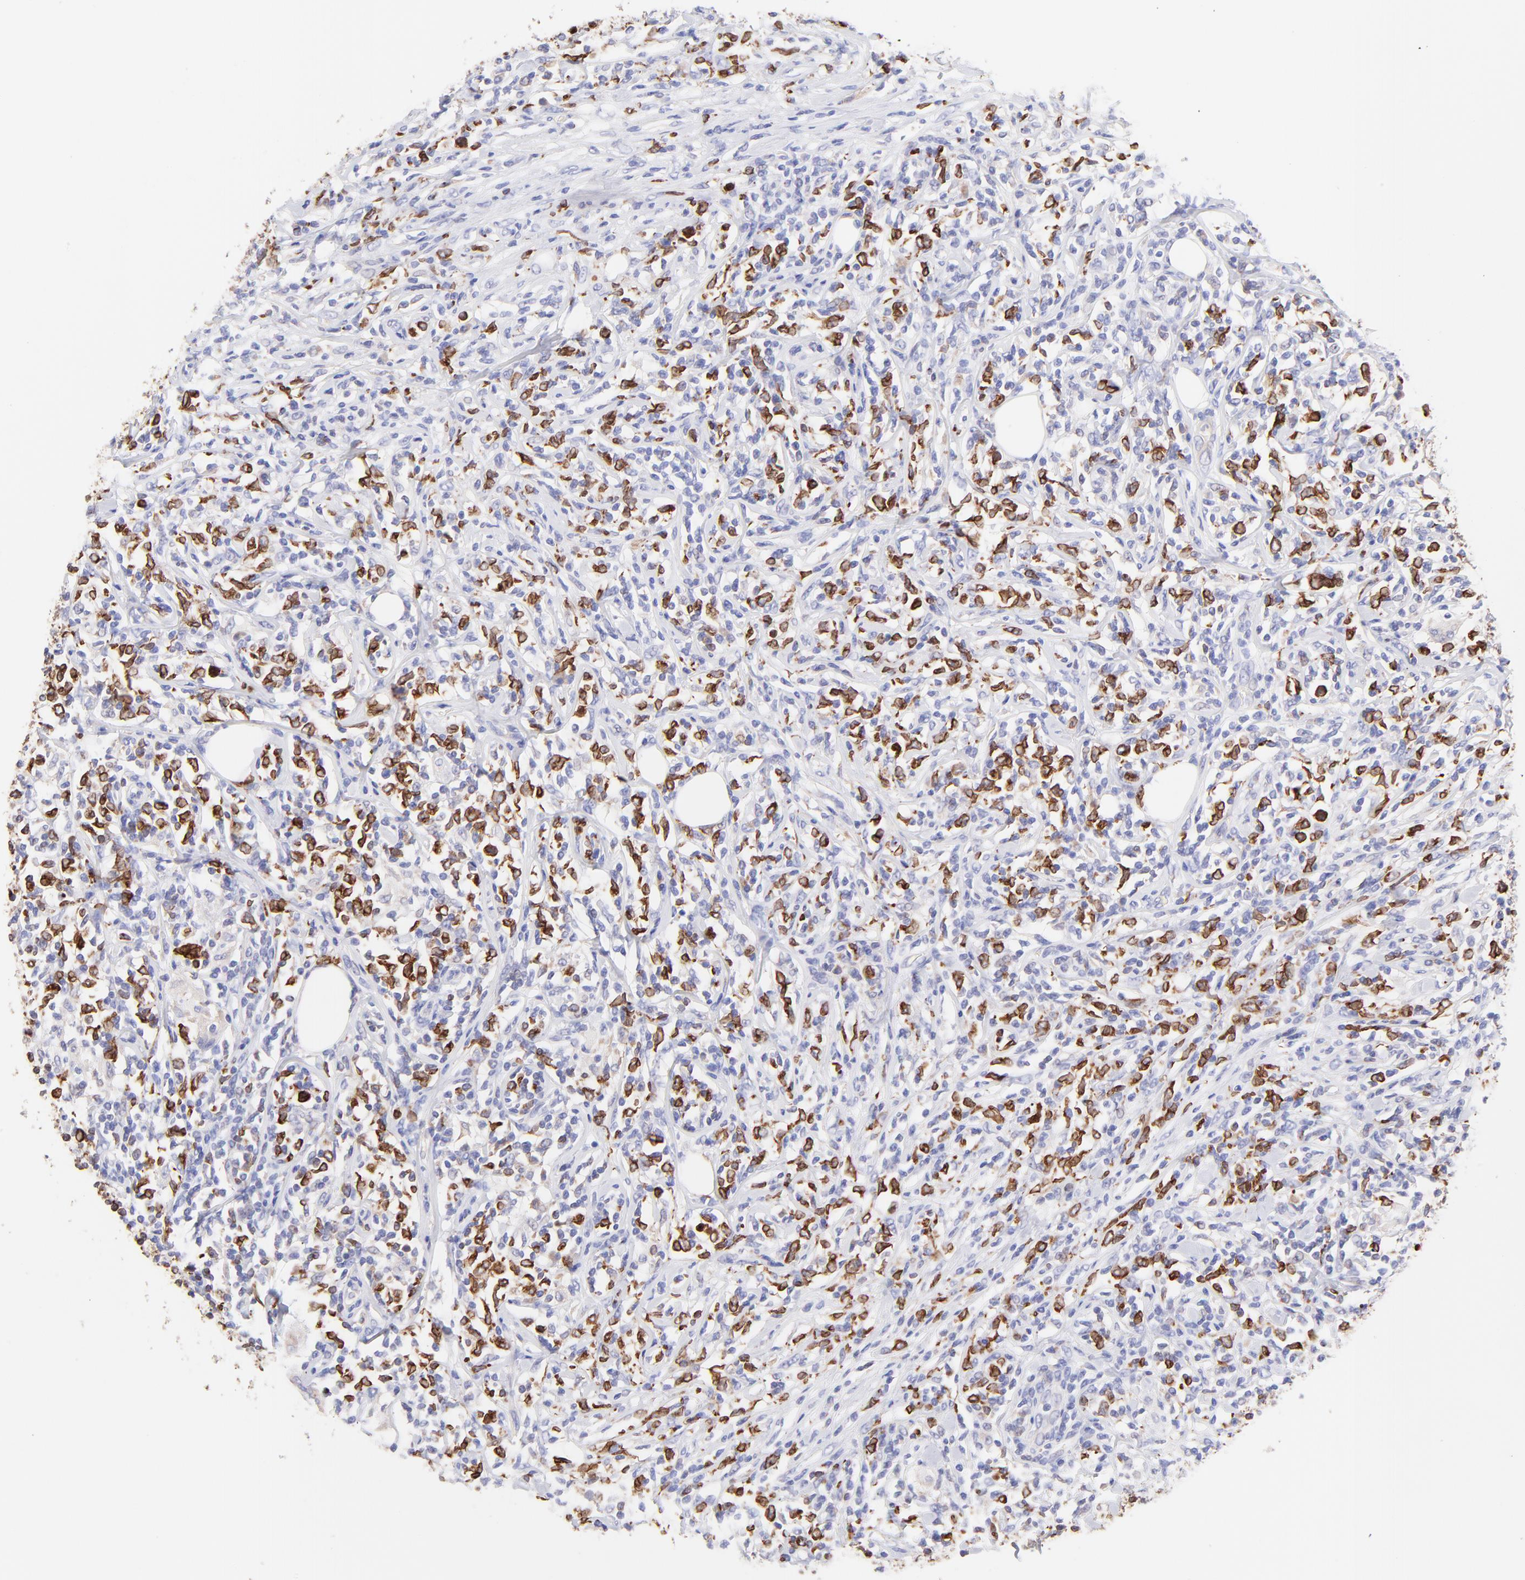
{"staining": {"intensity": "strong", "quantity": "25%-75%", "location": "cytoplasmic/membranous"}, "tissue": "lymphoma", "cell_type": "Tumor cells", "image_type": "cancer", "snomed": [{"axis": "morphology", "description": "Malignant lymphoma, non-Hodgkin's type, High grade"}, {"axis": "topography", "description": "Lymph node"}], "caption": "Immunohistochemical staining of lymphoma demonstrates high levels of strong cytoplasmic/membranous expression in approximately 25%-75% of tumor cells.", "gene": "IRAG2", "patient": {"sex": "female", "age": 84}}